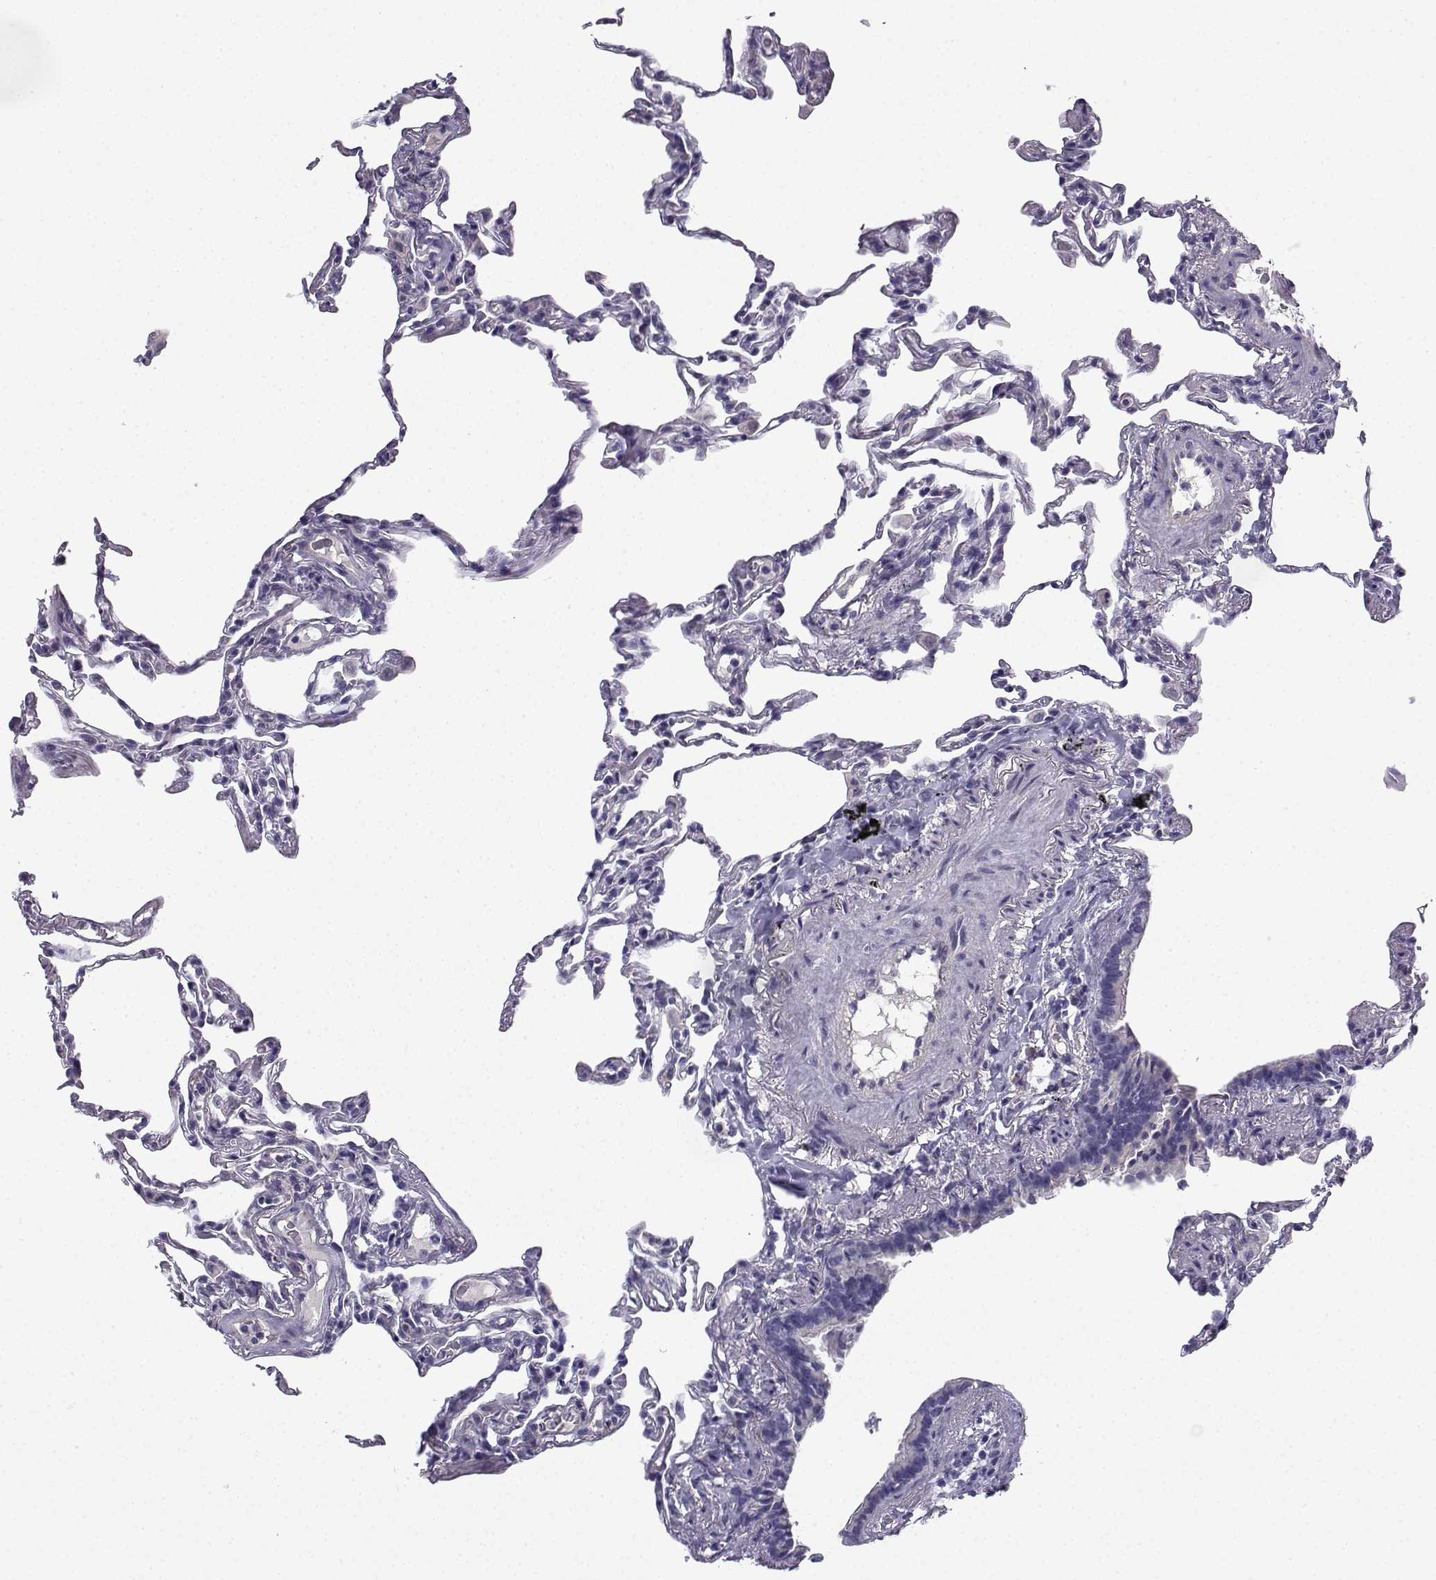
{"staining": {"intensity": "negative", "quantity": "none", "location": "none"}, "tissue": "lung", "cell_type": "Alveolar cells", "image_type": "normal", "snomed": [{"axis": "morphology", "description": "Normal tissue, NOS"}, {"axis": "topography", "description": "Lung"}], "caption": "The image displays no significant positivity in alveolar cells of lung. (DAB immunohistochemistry (IHC) visualized using brightfield microscopy, high magnification).", "gene": "SPACA7", "patient": {"sex": "female", "age": 57}}